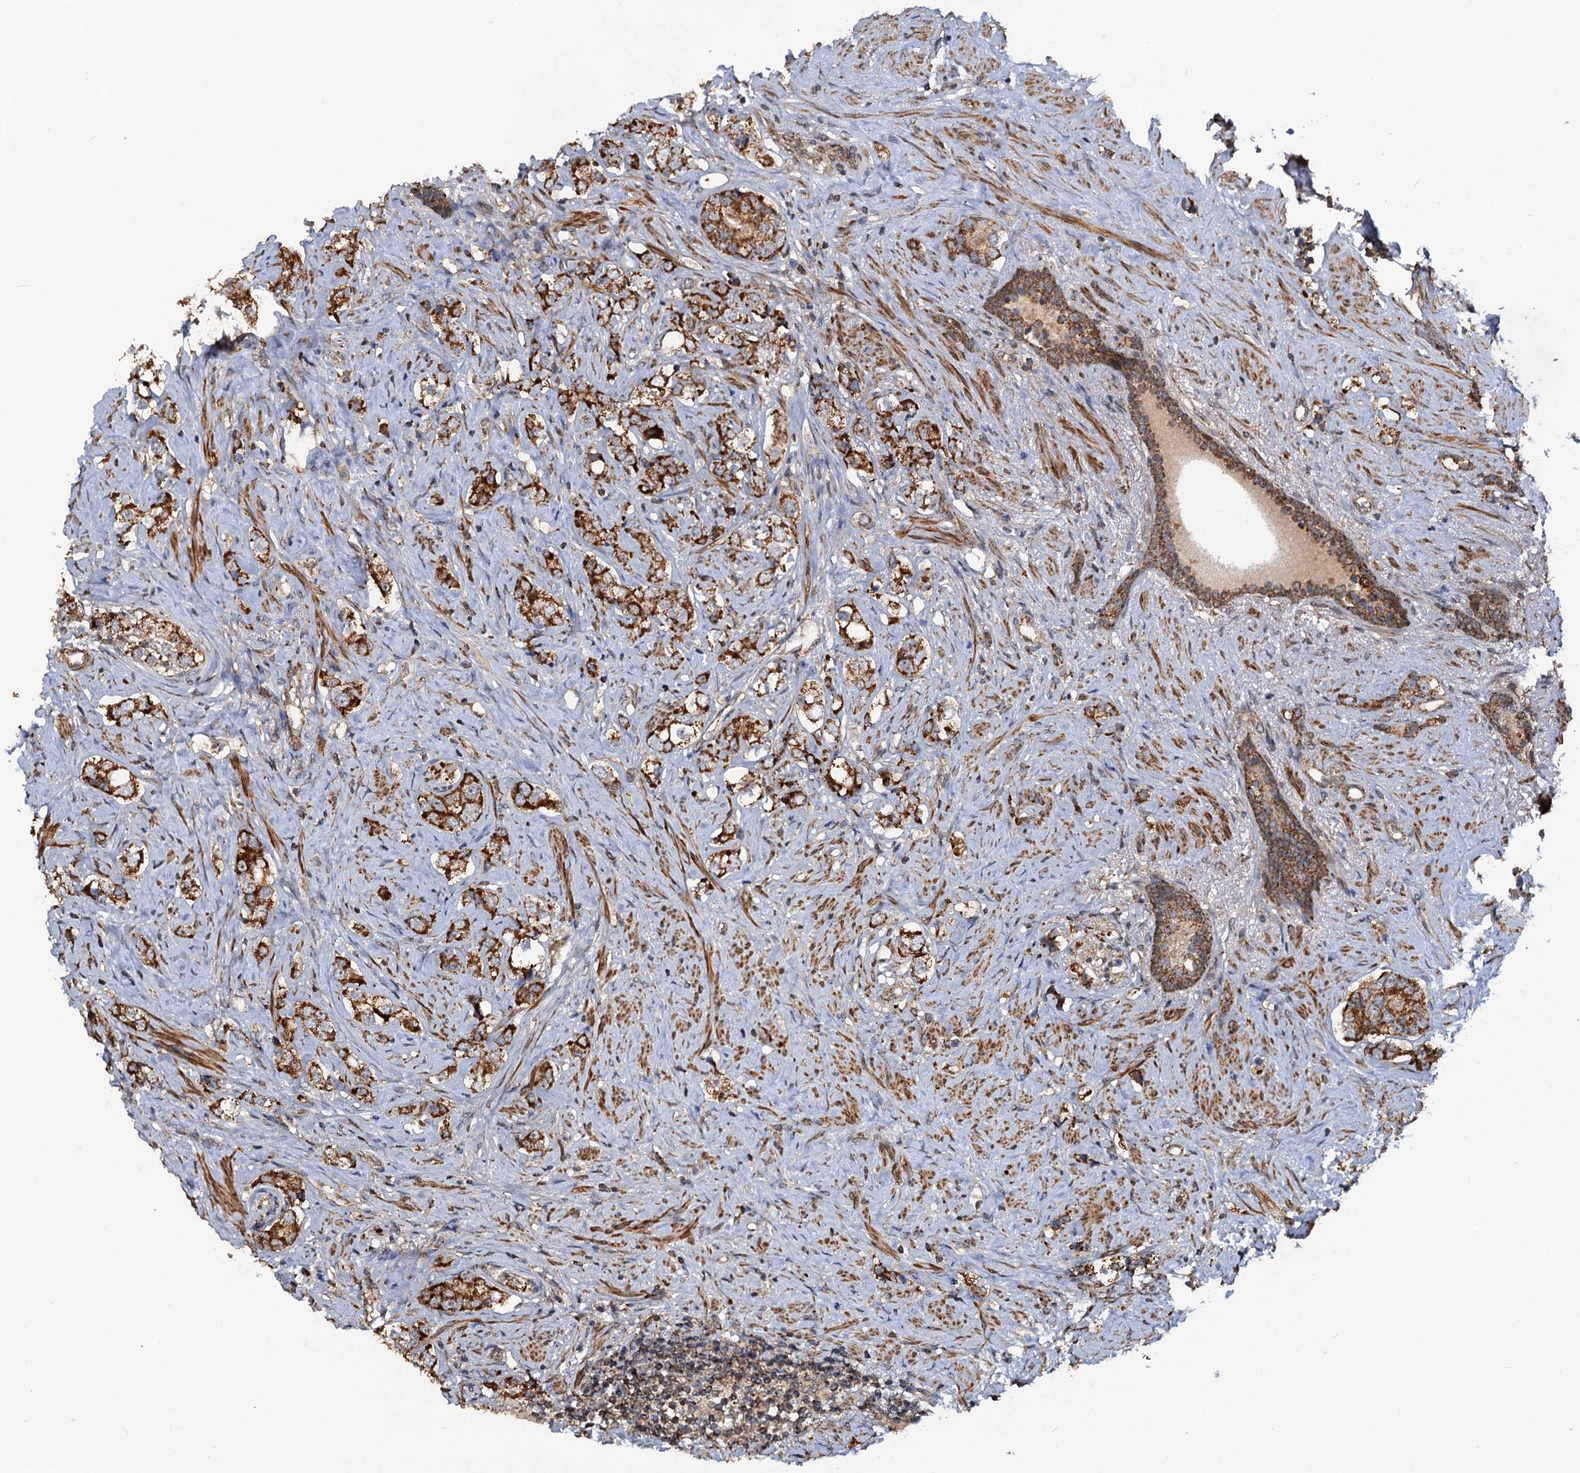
{"staining": {"intensity": "strong", "quantity": ">75%", "location": "cytoplasmic/membranous"}, "tissue": "prostate cancer", "cell_type": "Tumor cells", "image_type": "cancer", "snomed": [{"axis": "morphology", "description": "Adenocarcinoma, High grade"}, {"axis": "topography", "description": "Prostate"}], "caption": "A photomicrograph of prostate cancer stained for a protein demonstrates strong cytoplasmic/membranous brown staining in tumor cells.", "gene": "CEP76", "patient": {"sex": "male", "age": 63}}